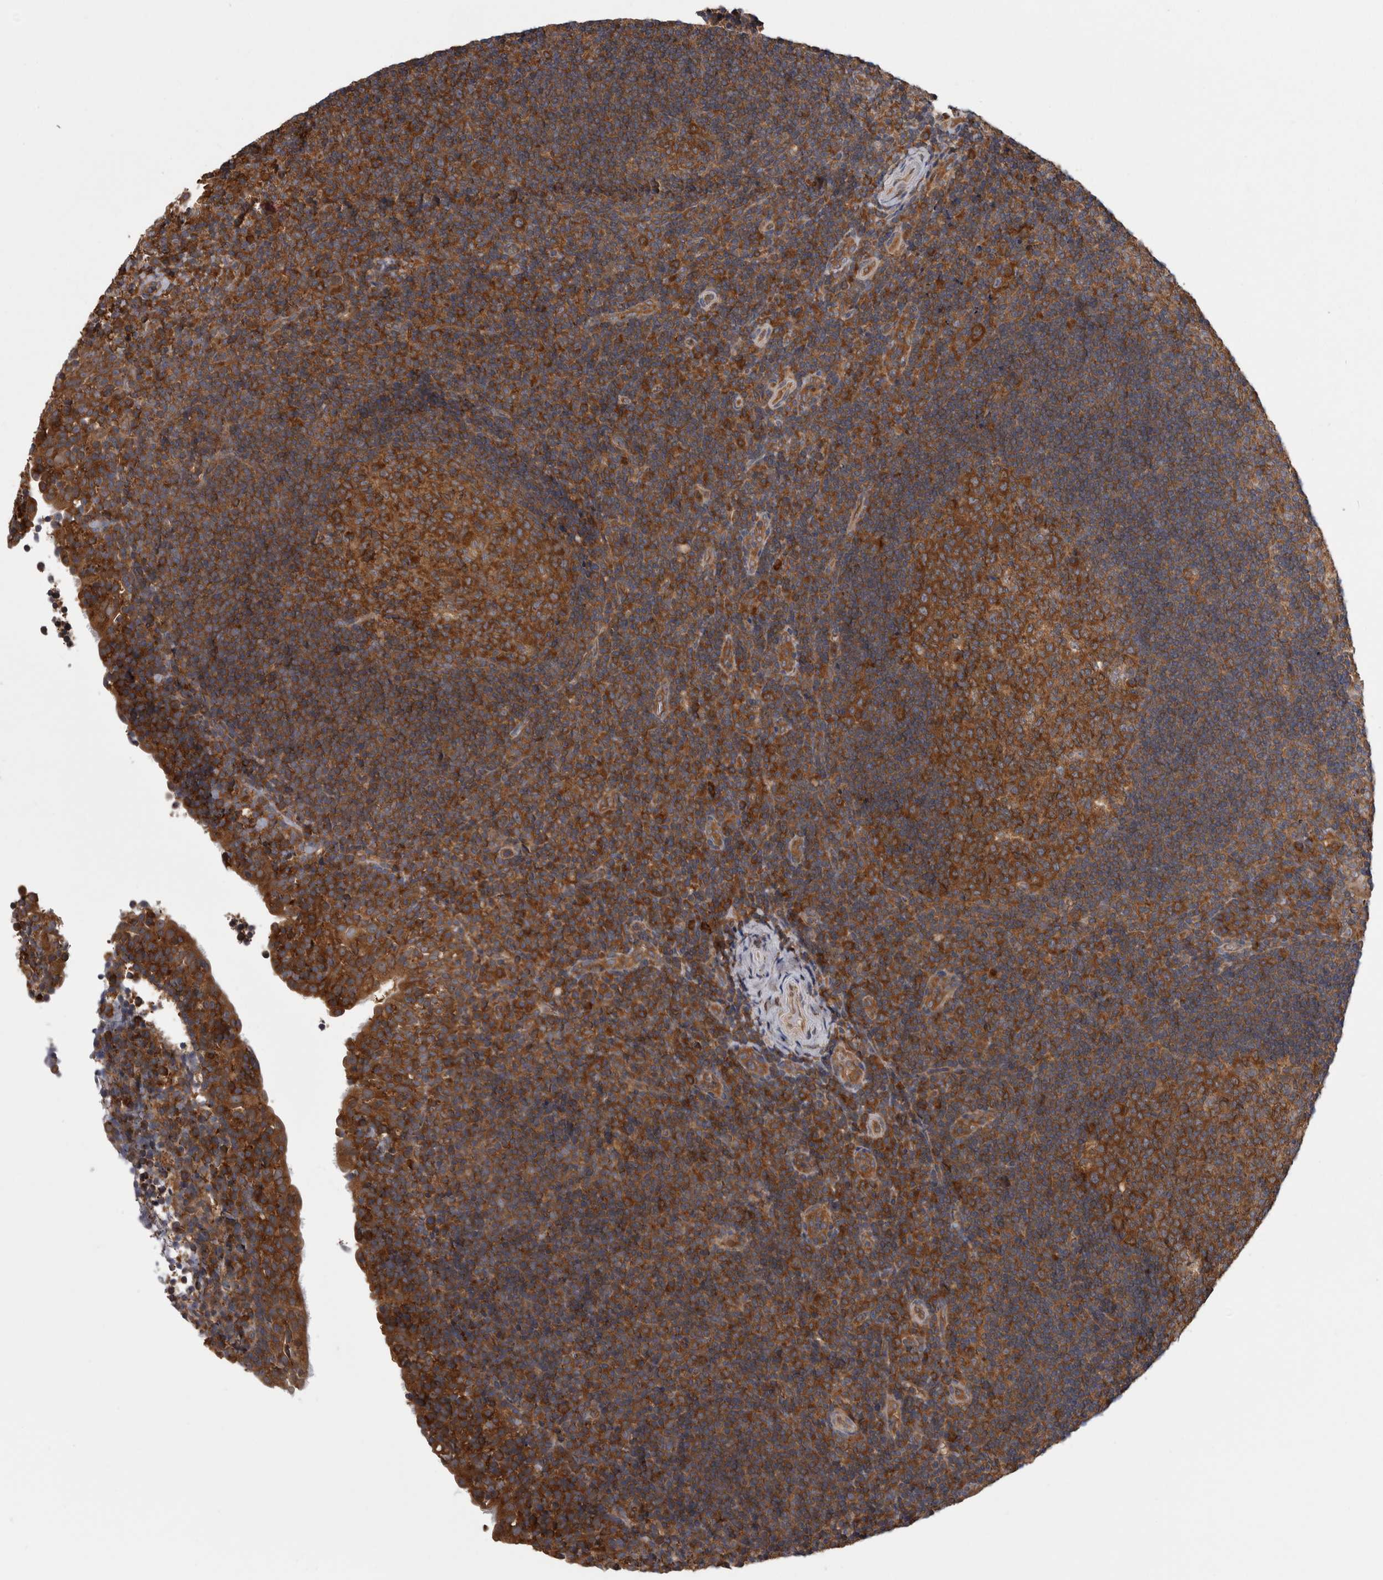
{"staining": {"intensity": "strong", "quantity": ">75%", "location": "cytoplasmic/membranous"}, "tissue": "tonsil", "cell_type": "Germinal center cells", "image_type": "normal", "snomed": [{"axis": "morphology", "description": "Normal tissue, NOS"}, {"axis": "topography", "description": "Tonsil"}], "caption": "Unremarkable tonsil exhibits strong cytoplasmic/membranous staining in approximately >75% of germinal center cells, visualized by immunohistochemistry.", "gene": "SMCR8", "patient": {"sex": "female", "age": 40}}